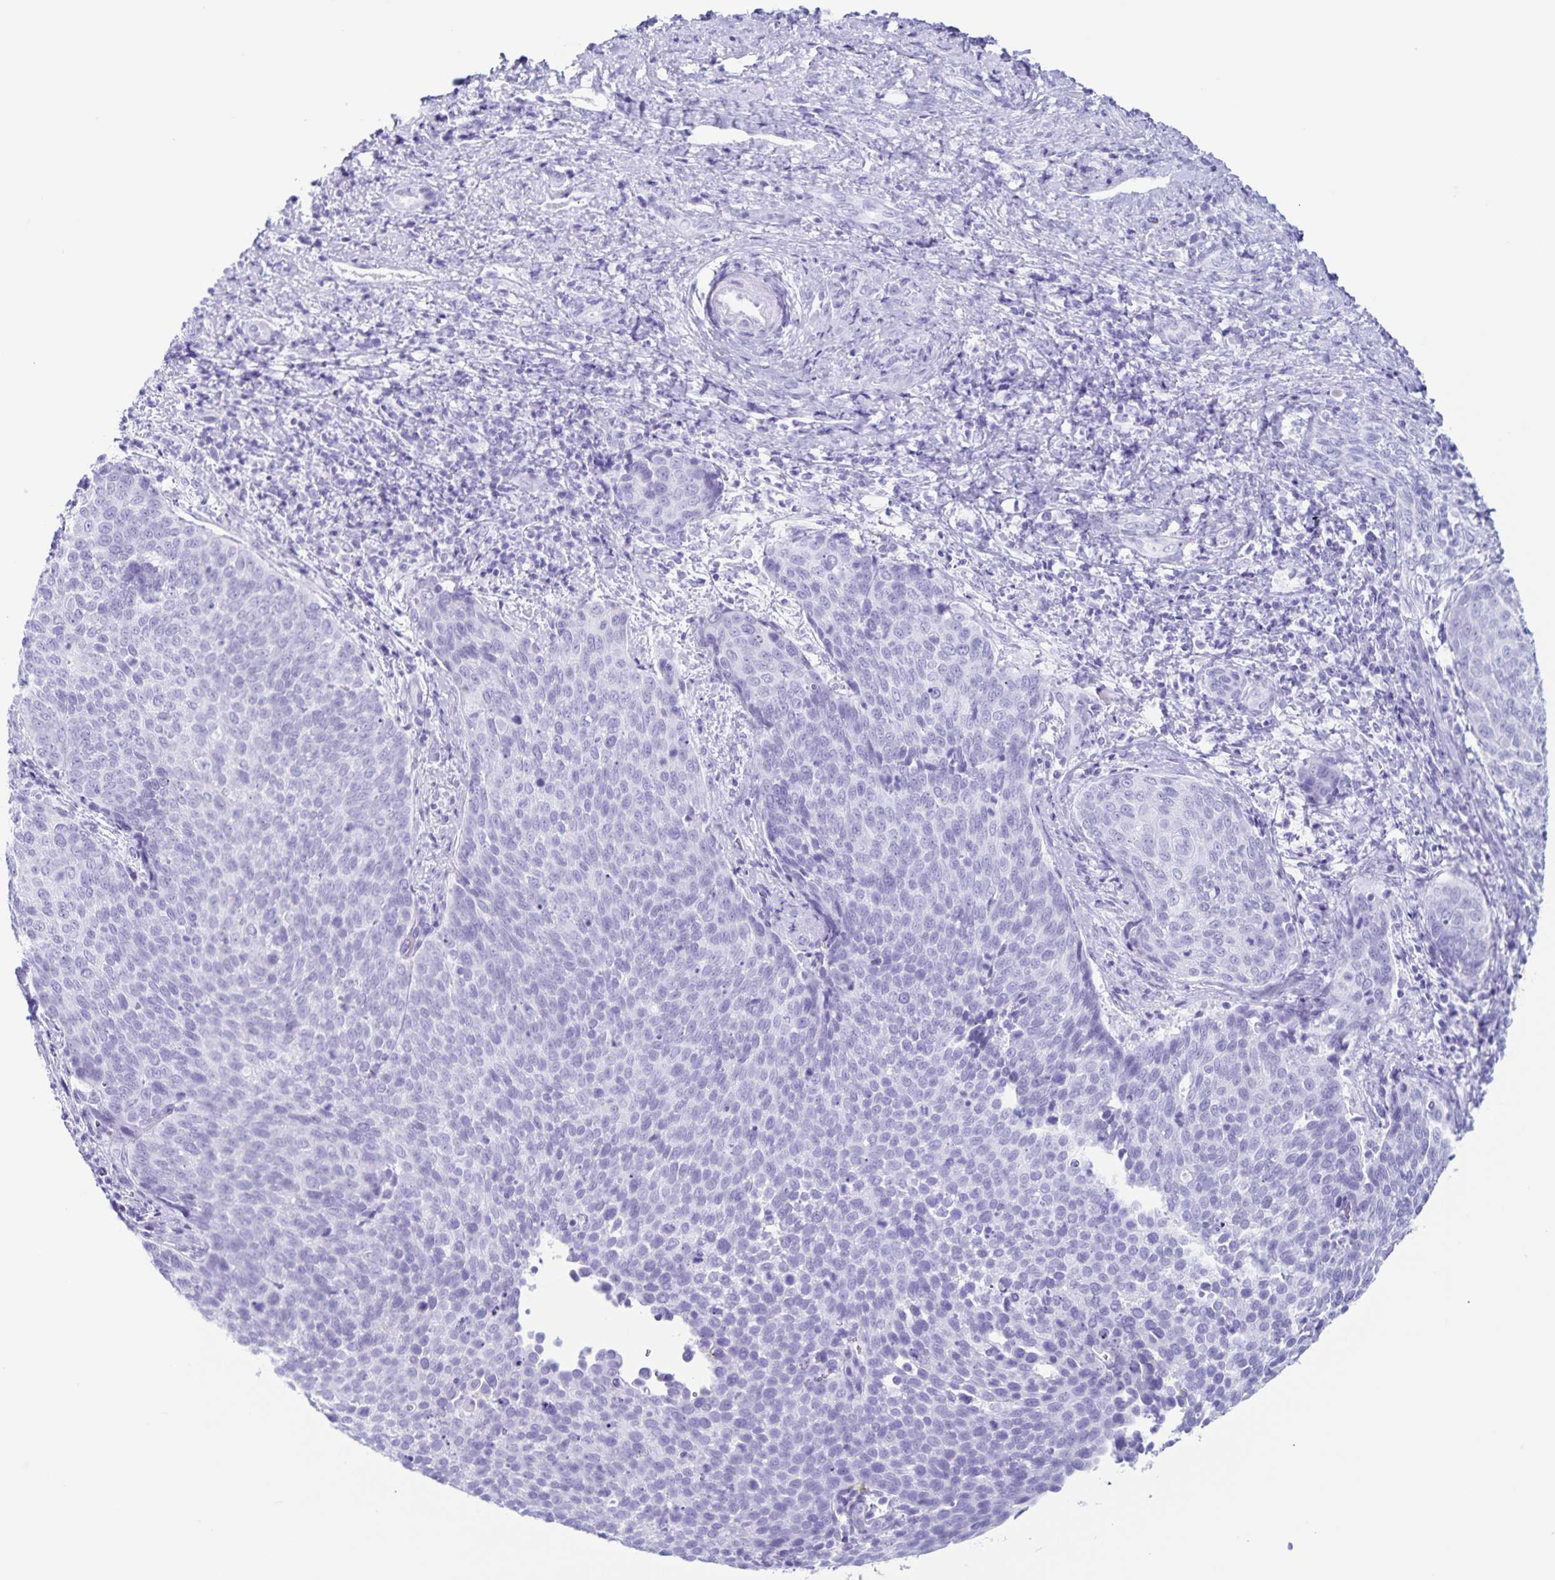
{"staining": {"intensity": "negative", "quantity": "none", "location": "none"}, "tissue": "cervical cancer", "cell_type": "Tumor cells", "image_type": "cancer", "snomed": [{"axis": "morphology", "description": "Squamous cell carcinoma, NOS"}, {"axis": "topography", "description": "Cervix"}], "caption": "An image of cervical cancer stained for a protein displays no brown staining in tumor cells.", "gene": "C12orf56", "patient": {"sex": "female", "age": 34}}